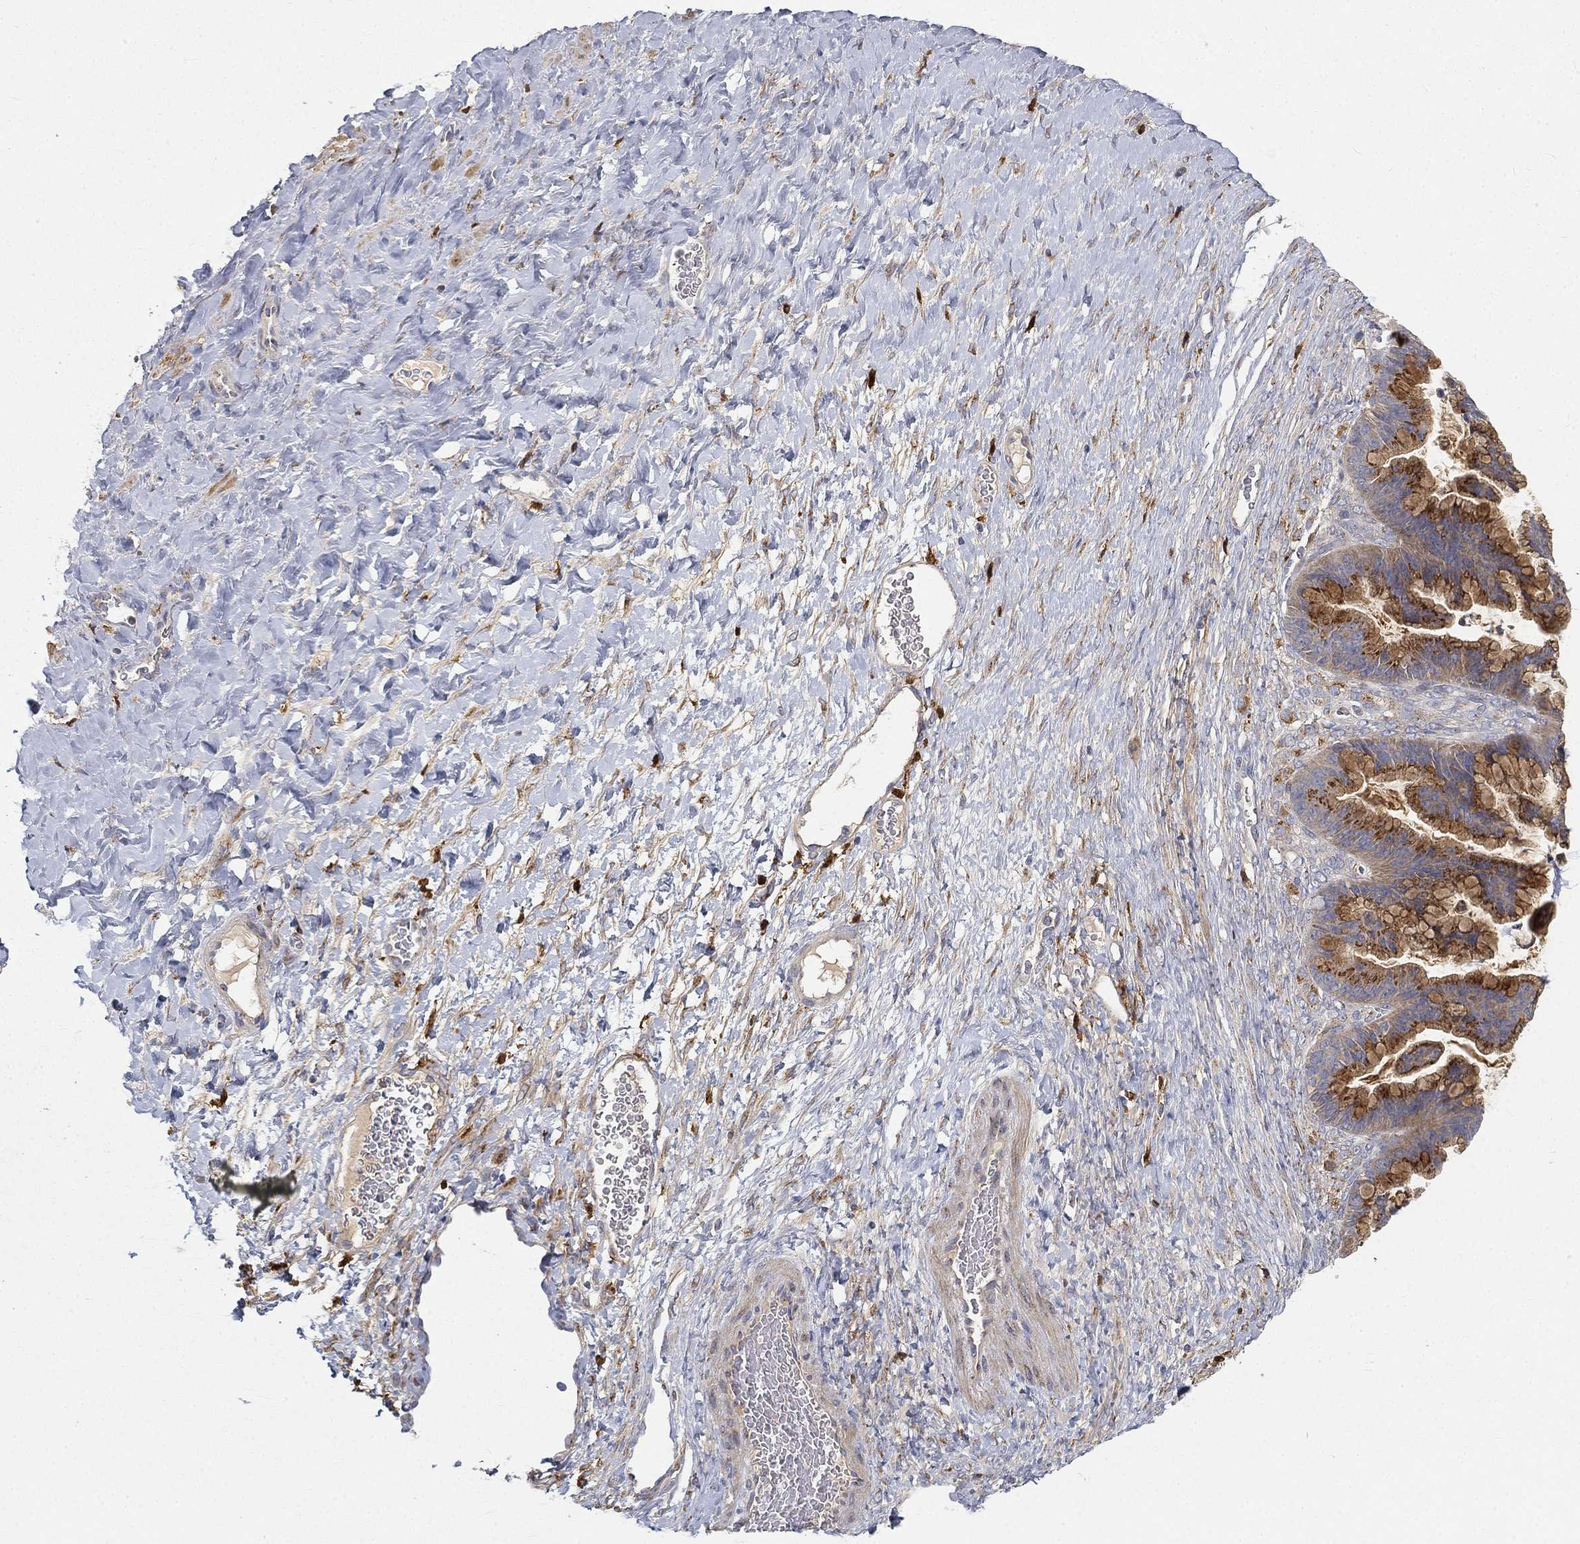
{"staining": {"intensity": "strong", "quantity": ">75%", "location": "cytoplasmic/membranous"}, "tissue": "ovarian cancer", "cell_type": "Tumor cells", "image_type": "cancer", "snomed": [{"axis": "morphology", "description": "Cystadenocarcinoma, mucinous, NOS"}, {"axis": "topography", "description": "Ovary"}], "caption": "Immunohistochemical staining of human mucinous cystadenocarcinoma (ovarian) shows strong cytoplasmic/membranous protein staining in about >75% of tumor cells.", "gene": "CTSL", "patient": {"sex": "female", "age": 67}}